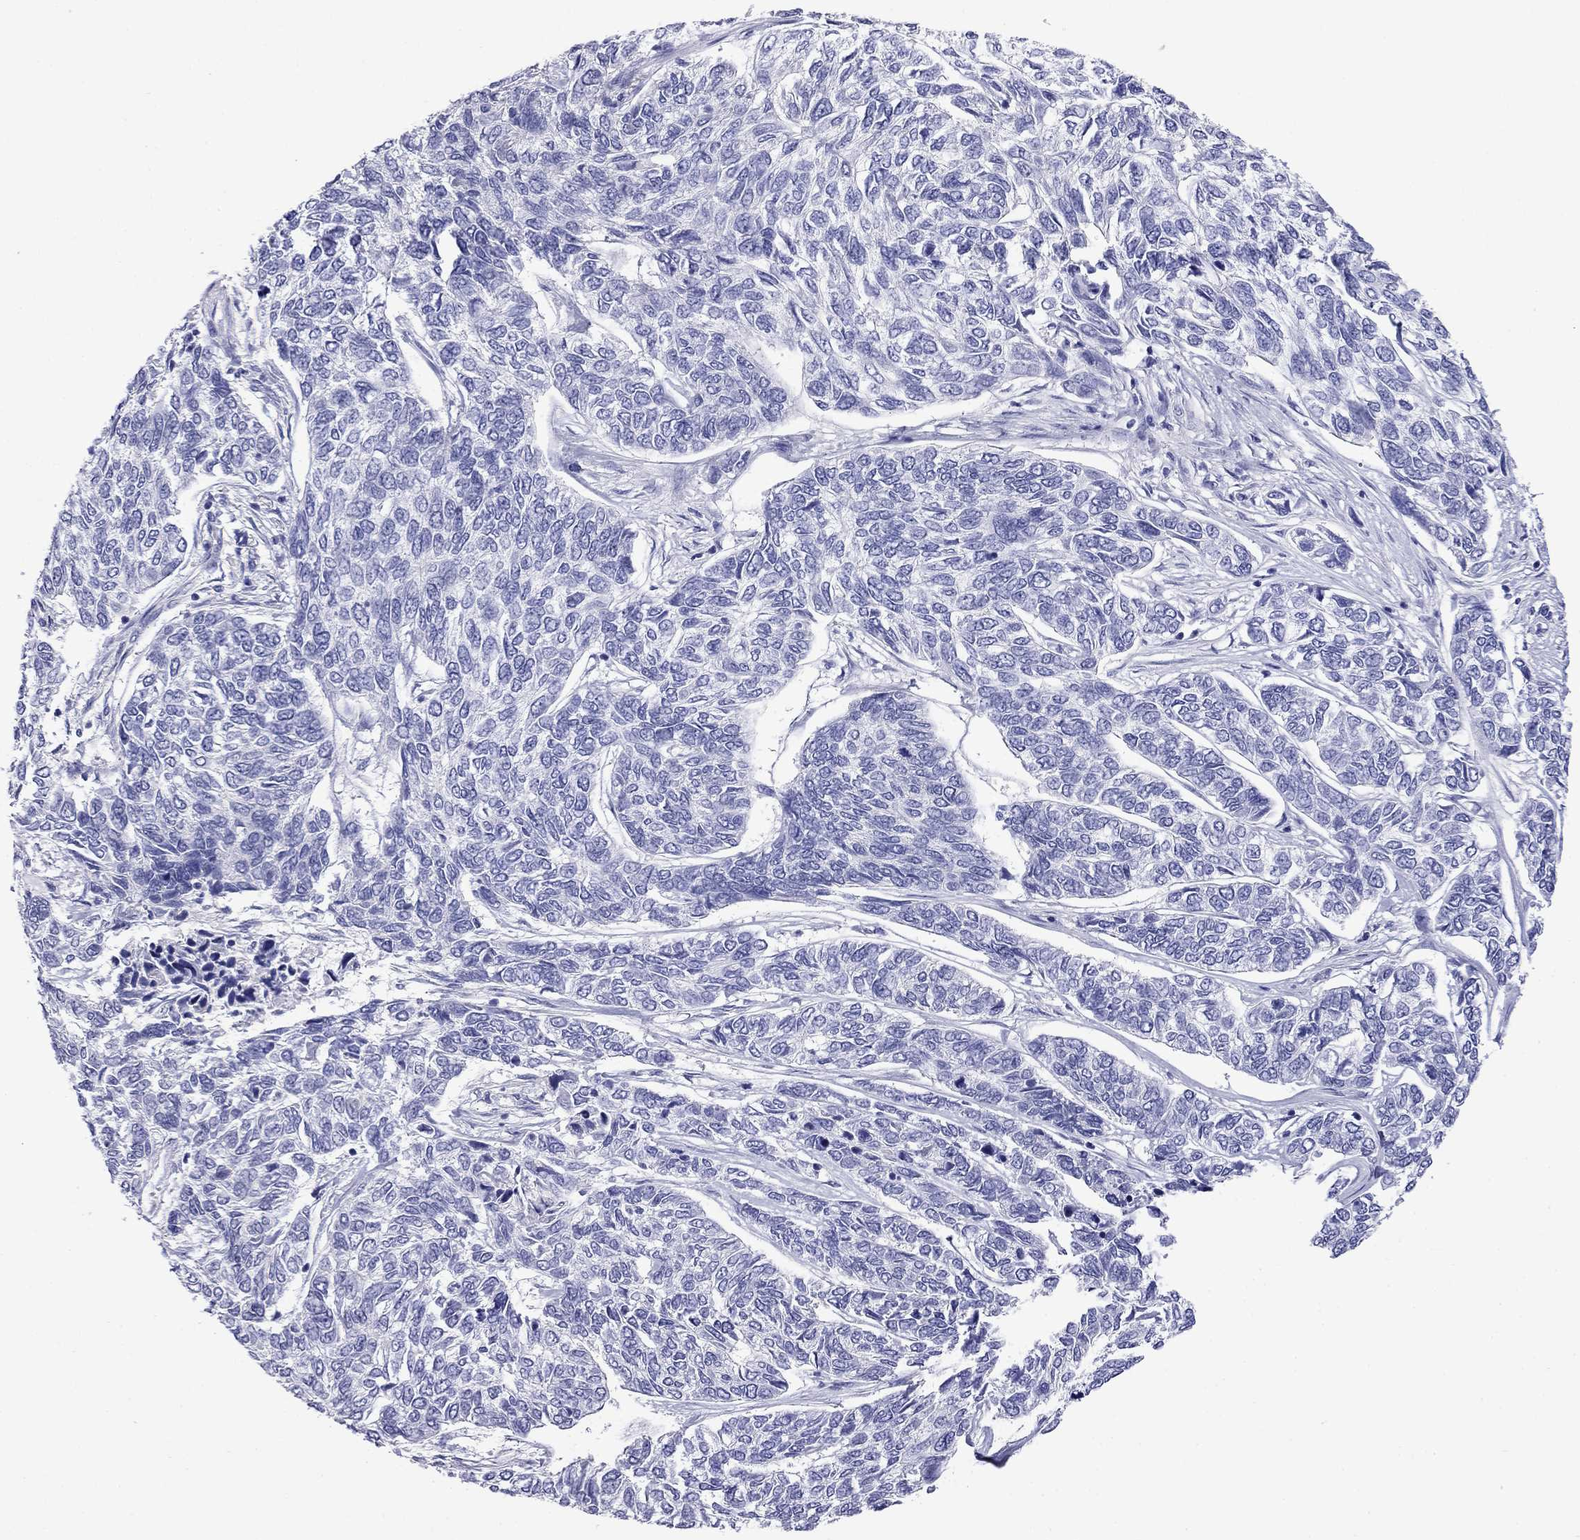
{"staining": {"intensity": "negative", "quantity": "none", "location": "none"}, "tissue": "skin cancer", "cell_type": "Tumor cells", "image_type": "cancer", "snomed": [{"axis": "morphology", "description": "Basal cell carcinoma"}, {"axis": "topography", "description": "Skin"}], "caption": "Immunohistochemistry (IHC) of skin cancer (basal cell carcinoma) shows no positivity in tumor cells.", "gene": "MYO15A", "patient": {"sex": "female", "age": 65}}